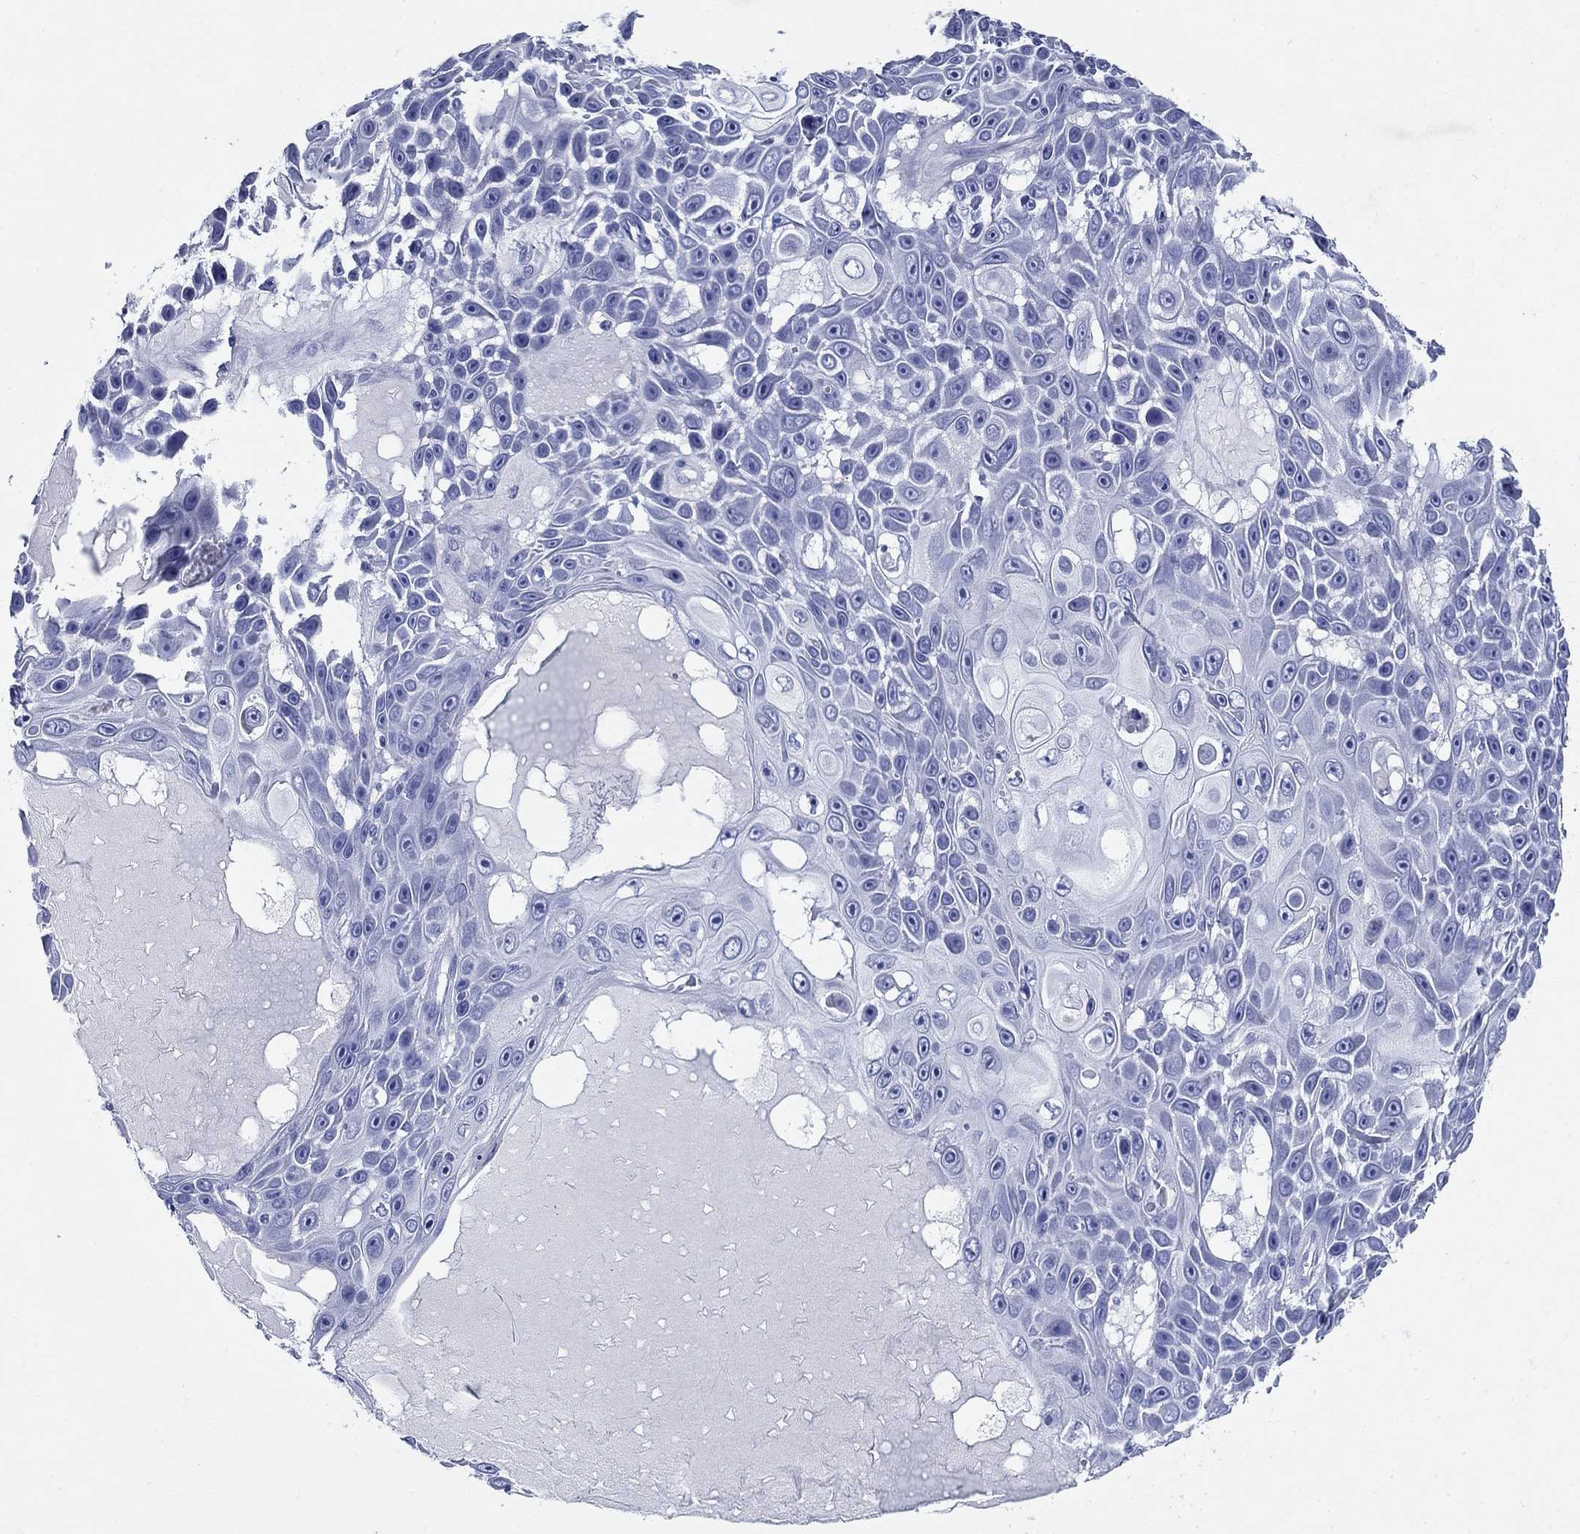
{"staining": {"intensity": "negative", "quantity": "none", "location": "none"}, "tissue": "skin cancer", "cell_type": "Tumor cells", "image_type": "cancer", "snomed": [{"axis": "morphology", "description": "Squamous cell carcinoma, NOS"}, {"axis": "topography", "description": "Skin"}], "caption": "This is a micrograph of immunohistochemistry staining of squamous cell carcinoma (skin), which shows no positivity in tumor cells. (Immunohistochemistry, brightfield microscopy, high magnification).", "gene": "AZU1", "patient": {"sex": "male", "age": 82}}